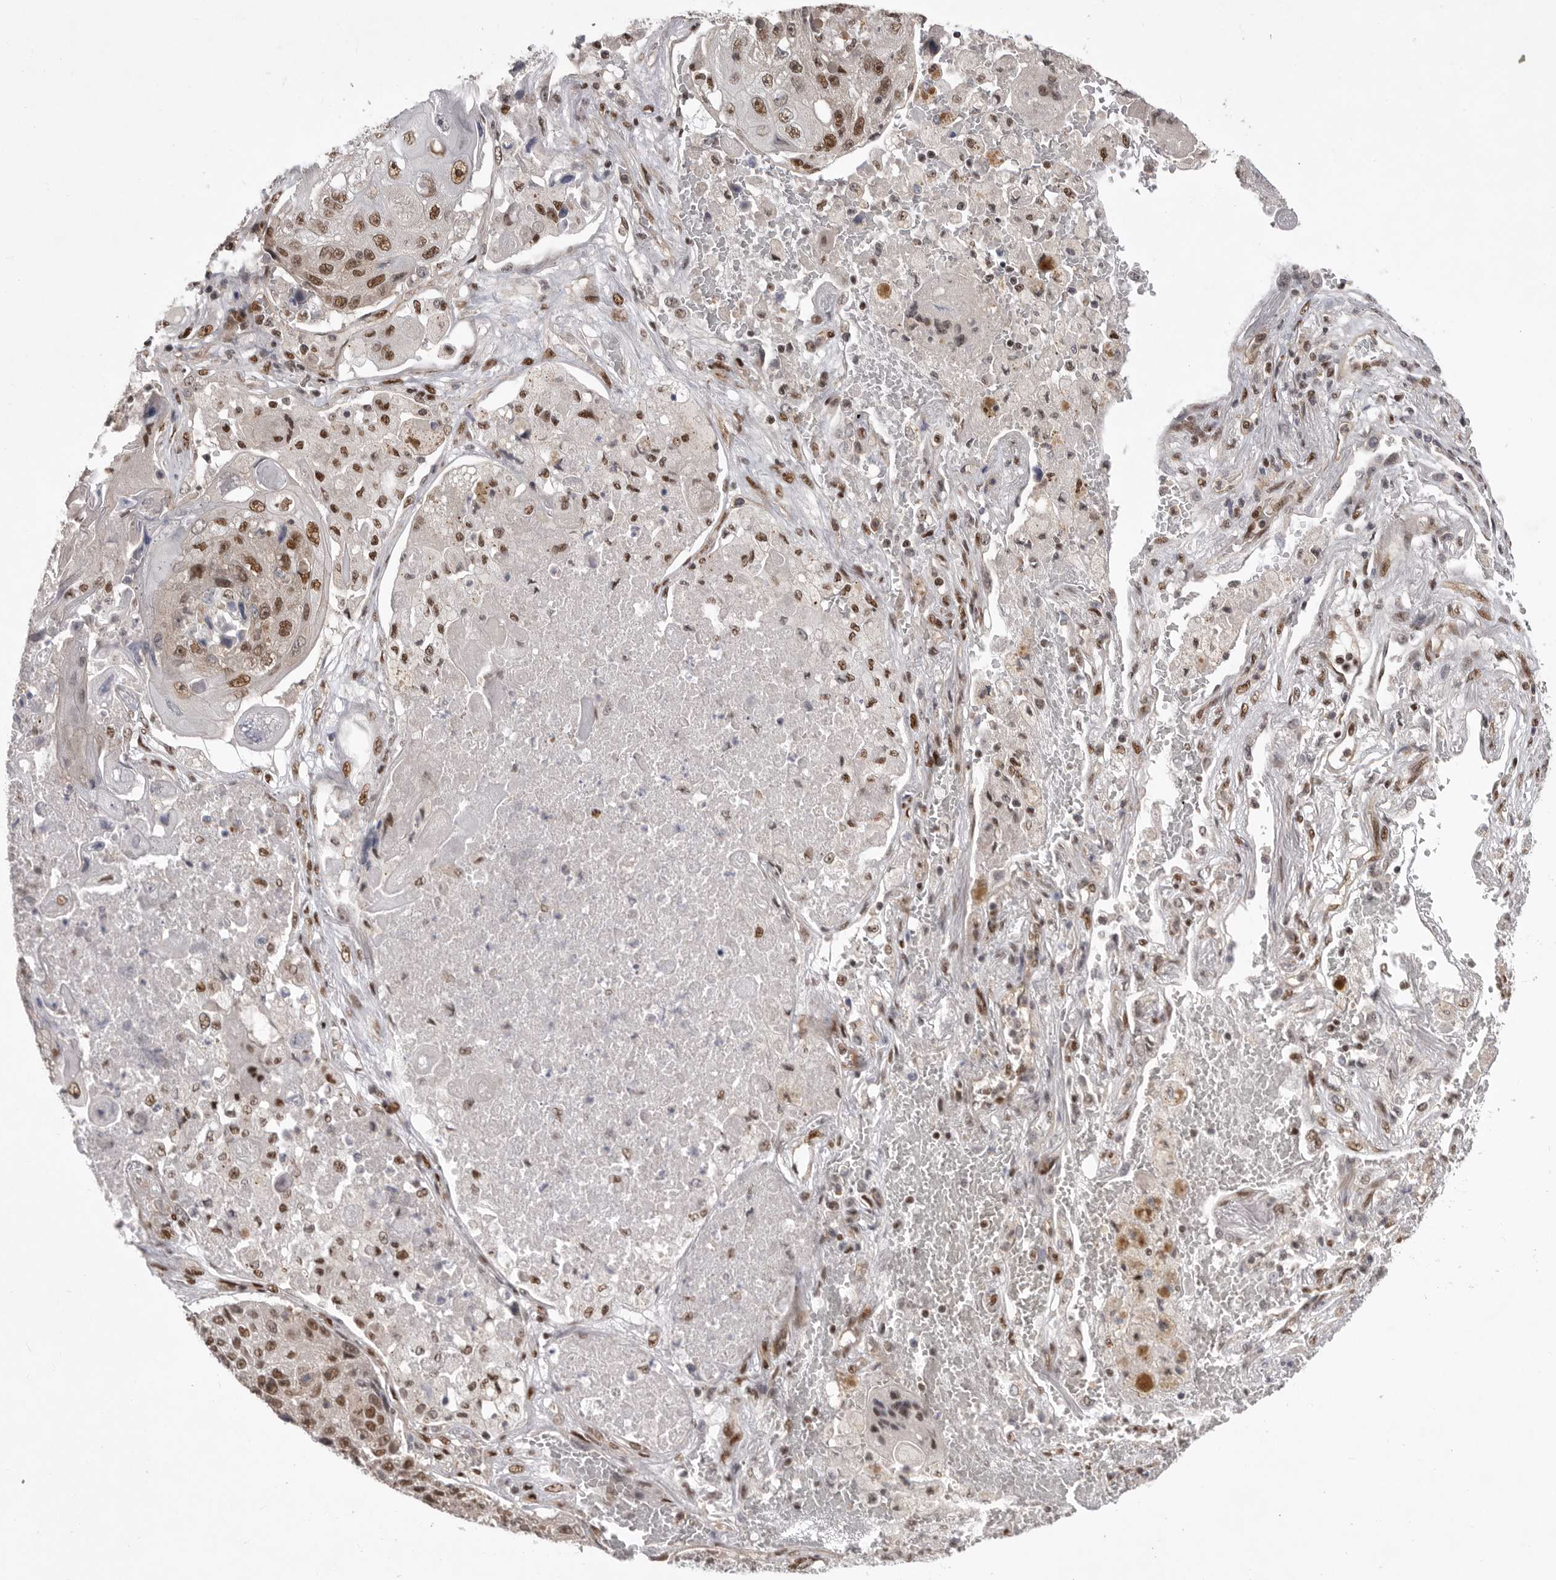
{"staining": {"intensity": "moderate", "quantity": ">75%", "location": "nuclear"}, "tissue": "lung cancer", "cell_type": "Tumor cells", "image_type": "cancer", "snomed": [{"axis": "morphology", "description": "Squamous cell carcinoma, NOS"}, {"axis": "topography", "description": "Lung"}], "caption": "Brown immunohistochemical staining in human lung cancer demonstrates moderate nuclear positivity in about >75% of tumor cells.", "gene": "PPP1R8", "patient": {"sex": "male", "age": 61}}